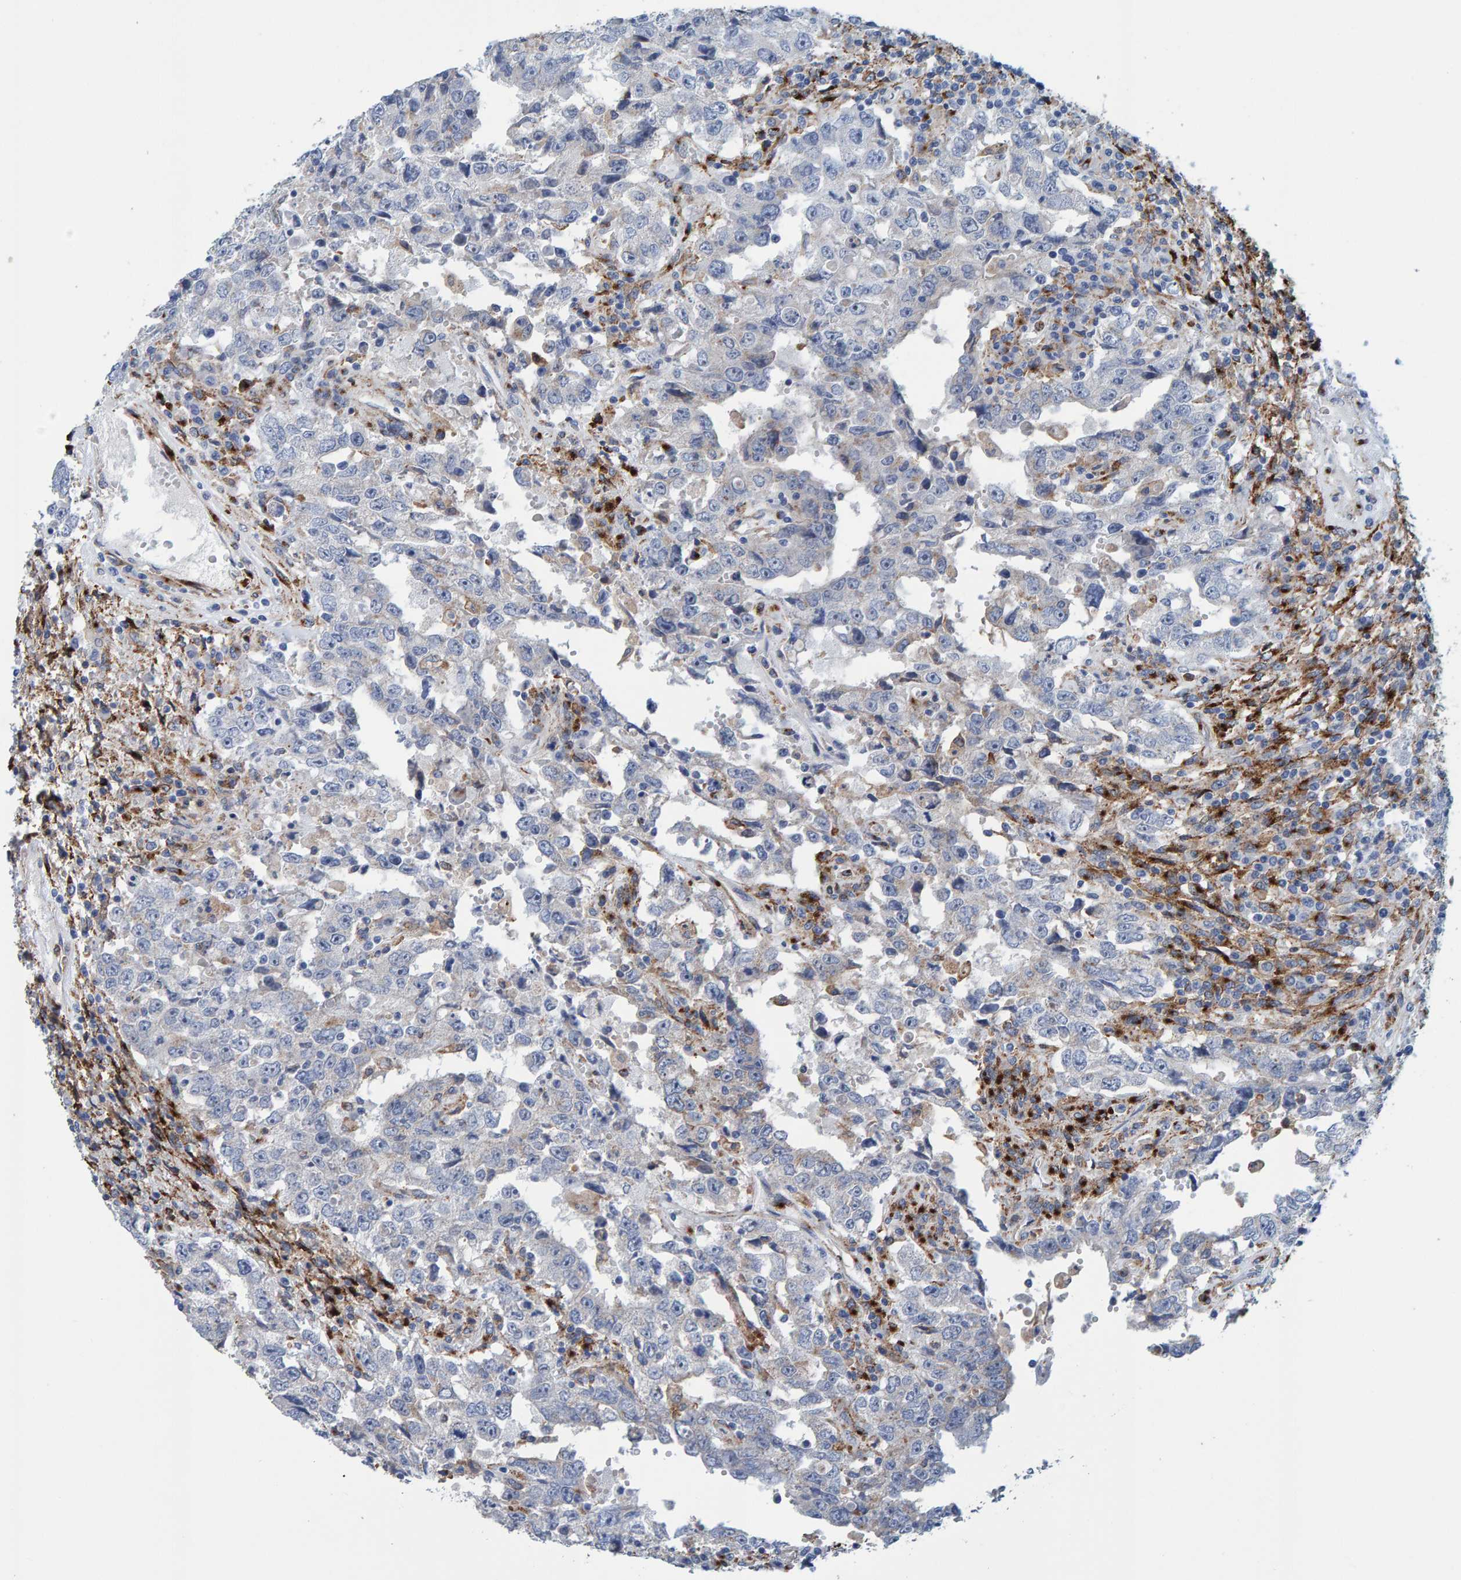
{"staining": {"intensity": "negative", "quantity": "none", "location": "none"}, "tissue": "testis cancer", "cell_type": "Tumor cells", "image_type": "cancer", "snomed": [{"axis": "morphology", "description": "Carcinoma, Embryonal, NOS"}, {"axis": "topography", "description": "Testis"}], "caption": "Histopathology image shows no protein positivity in tumor cells of testis cancer tissue.", "gene": "LRP1", "patient": {"sex": "male", "age": 26}}